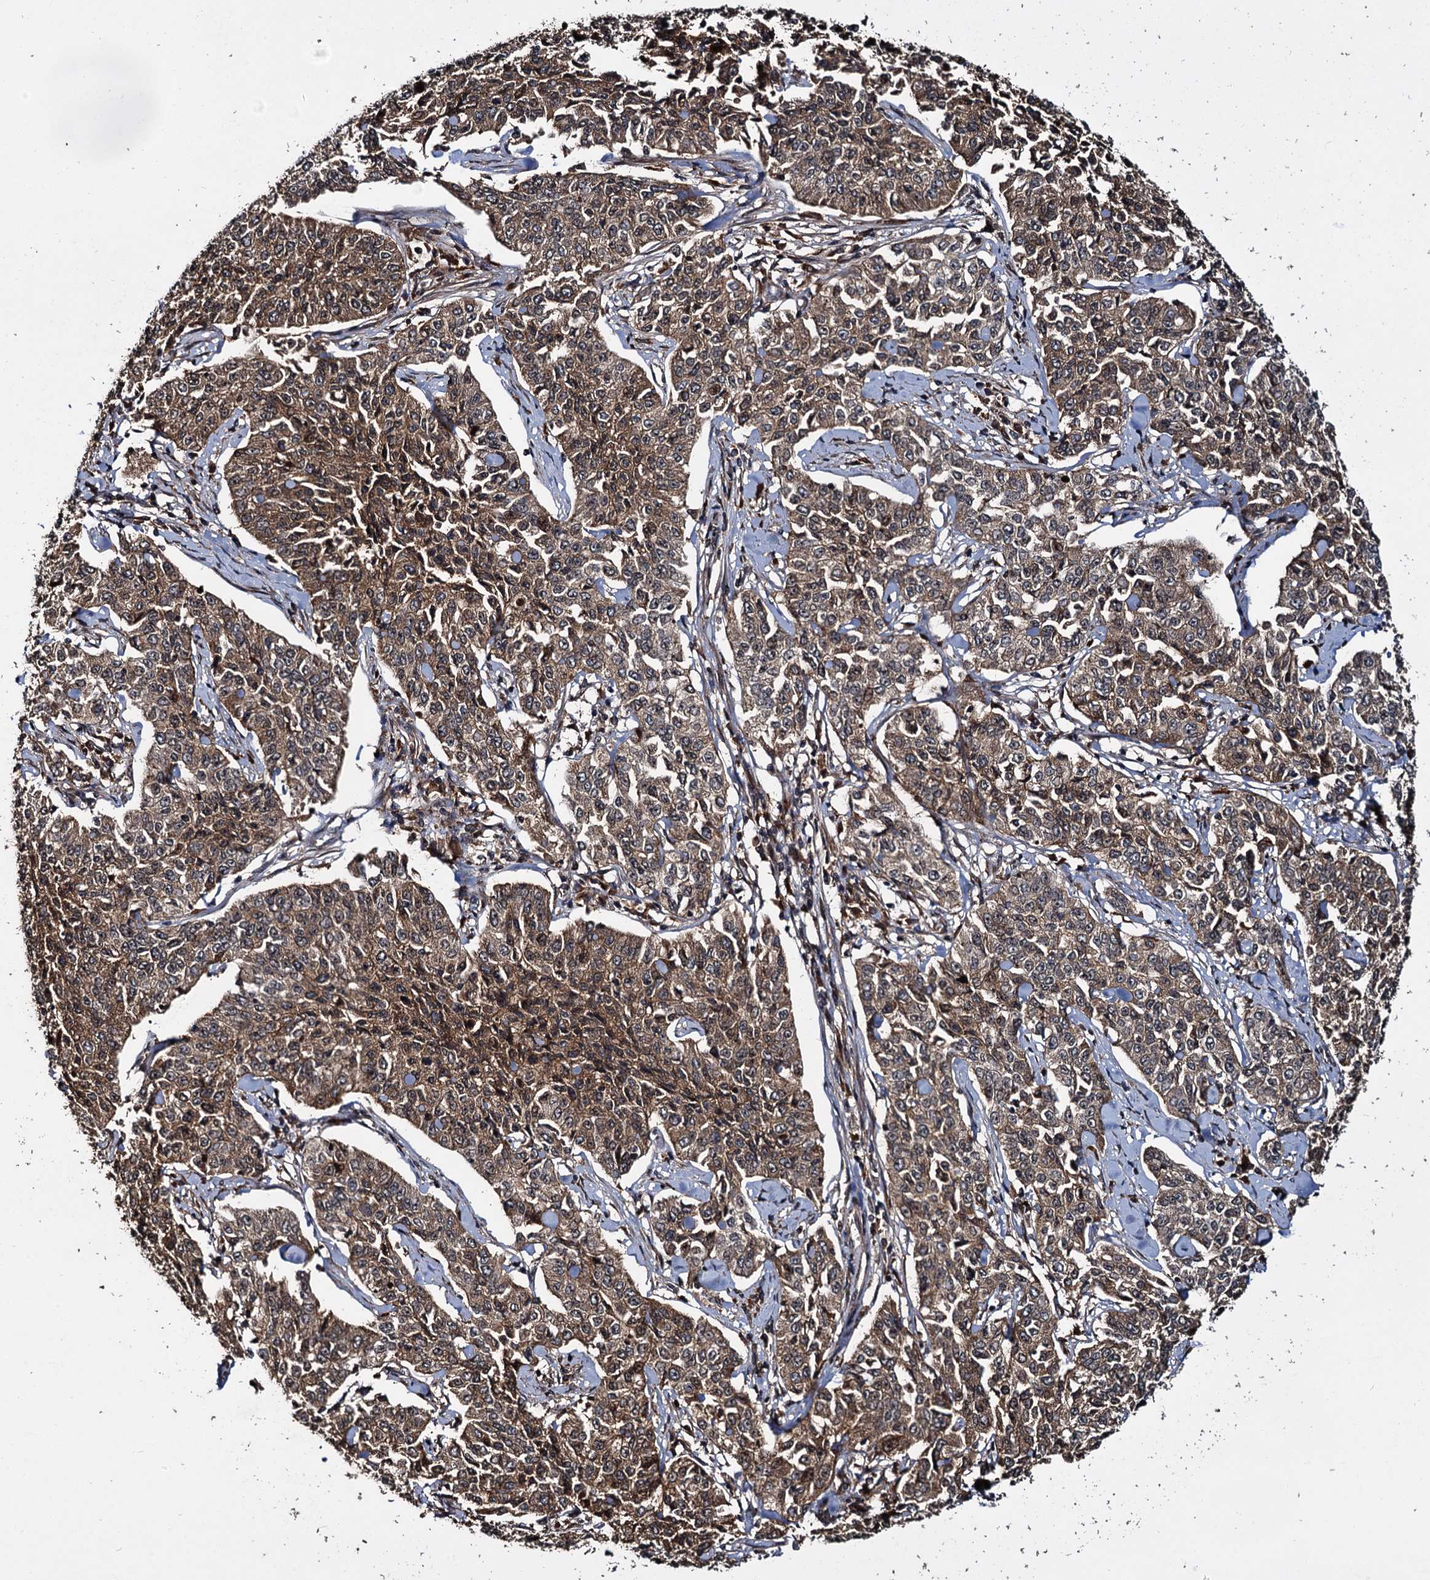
{"staining": {"intensity": "moderate", "quantity": ">75%", "location": "cytoplasmic/membranous"}, "tissue": "cervical cancer", "cell_type": "Tumor cells", "image_type": "cancer", "snomed": [{"axis": "morphology", "description": "Squamous cell carcinoma, NOS"}, {"axis": "topography", "description": "Cervix"}], "caption": "An immunohistochemistry photomicrograph of tumor tissue is shown. Protein staining in brown labels moderate cytoplasmic/membranous positivity in cervical cancer (squamous cell carcinoma) within tumor cells.", "gene": "CEP192", "patient": {"sex": "female", "age": 35}}